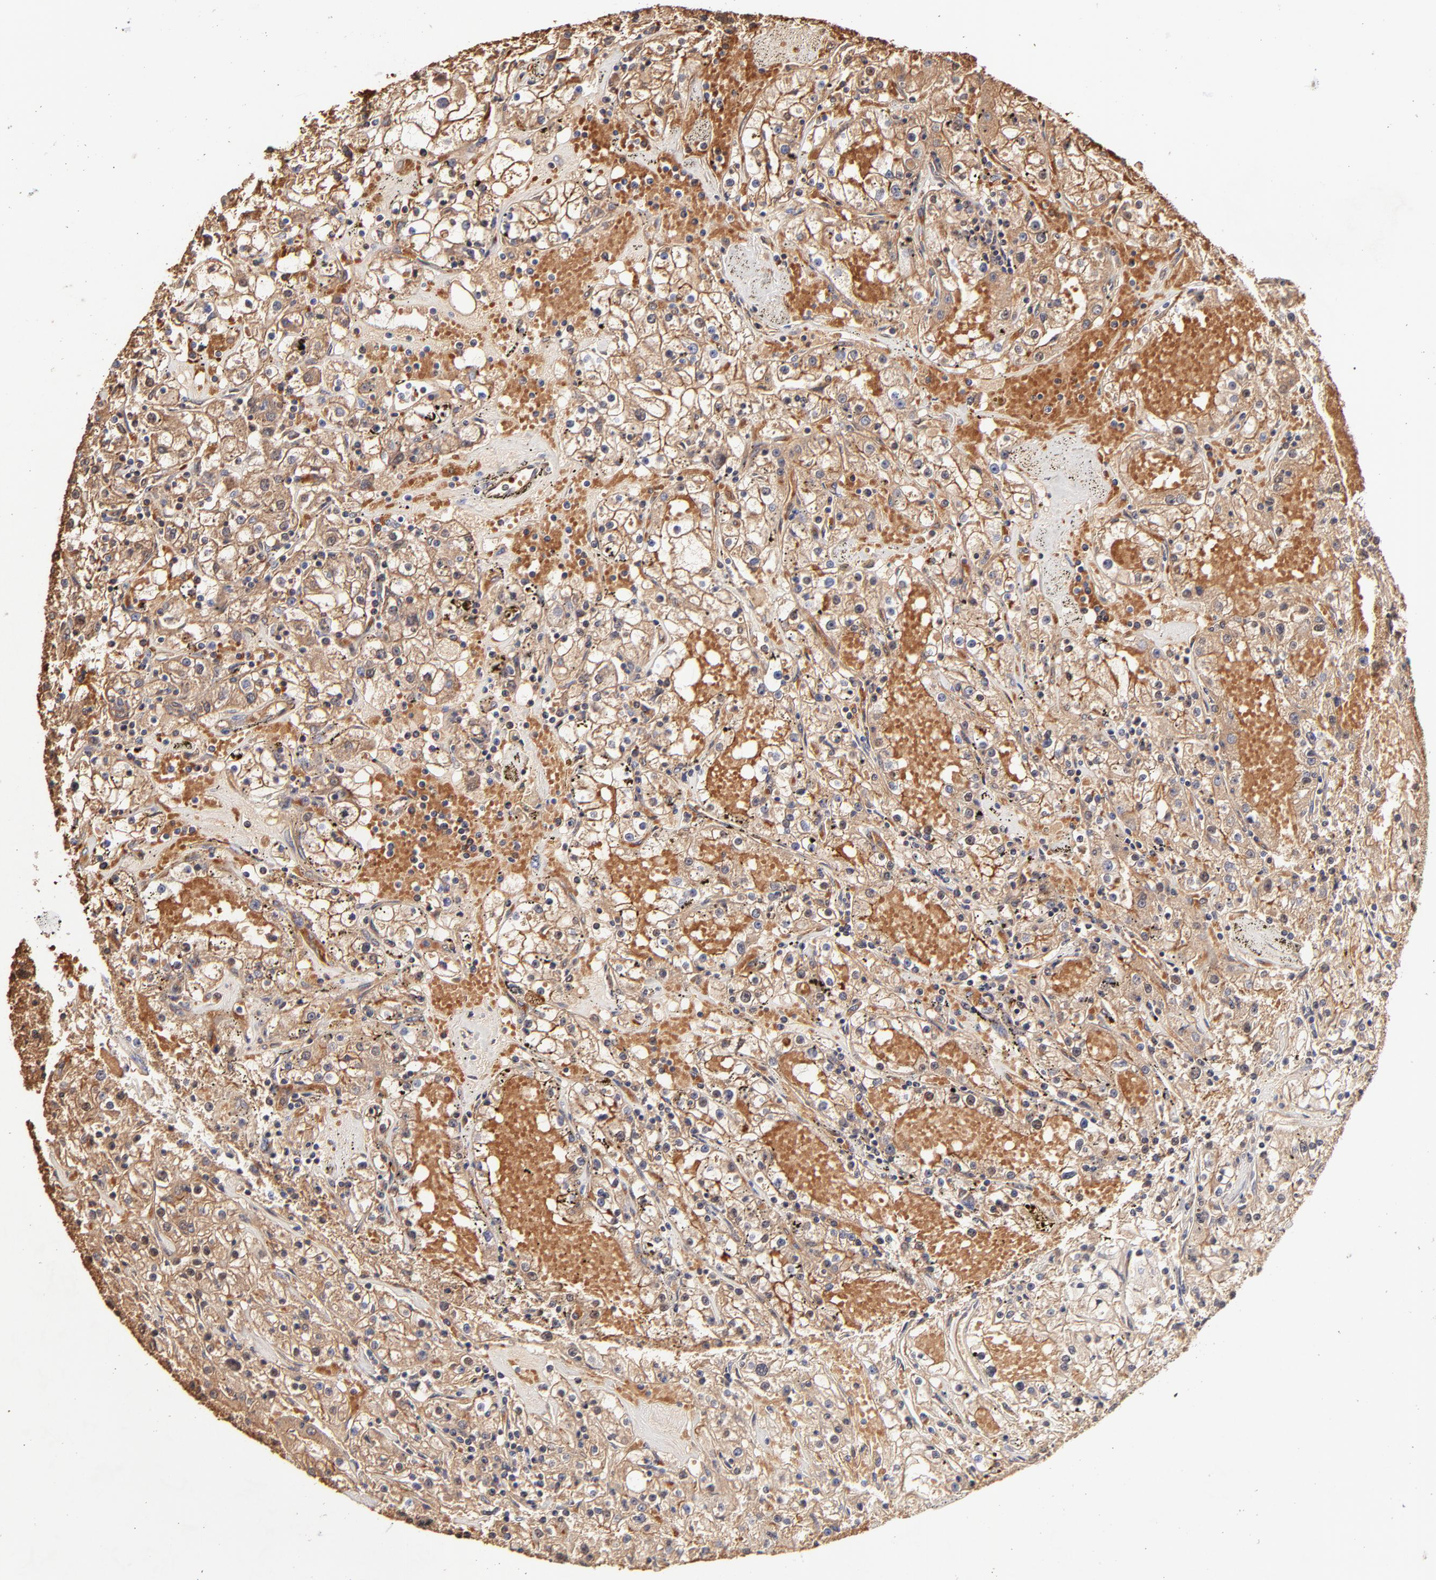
{"staining": {"intensity": "moderate", "quantity": ">75%", "location": "cytoplasmic/membranous"}, "tissue": "renal cancer", "cell_type": "Tumor cells", "image_type": "cancer", "snomed": [{"axis": "morphology", "description": "Adenocarcinoma, NOS"}, {"axis": "topography", "description": "Kidney"}], "caption": "A brown stain labels moderate cytoplasmic/membranous expression of a protein in renal cancer tumor cells.", "gene": "CD2AP", "patient": {"sex": "male", "age": 56}}